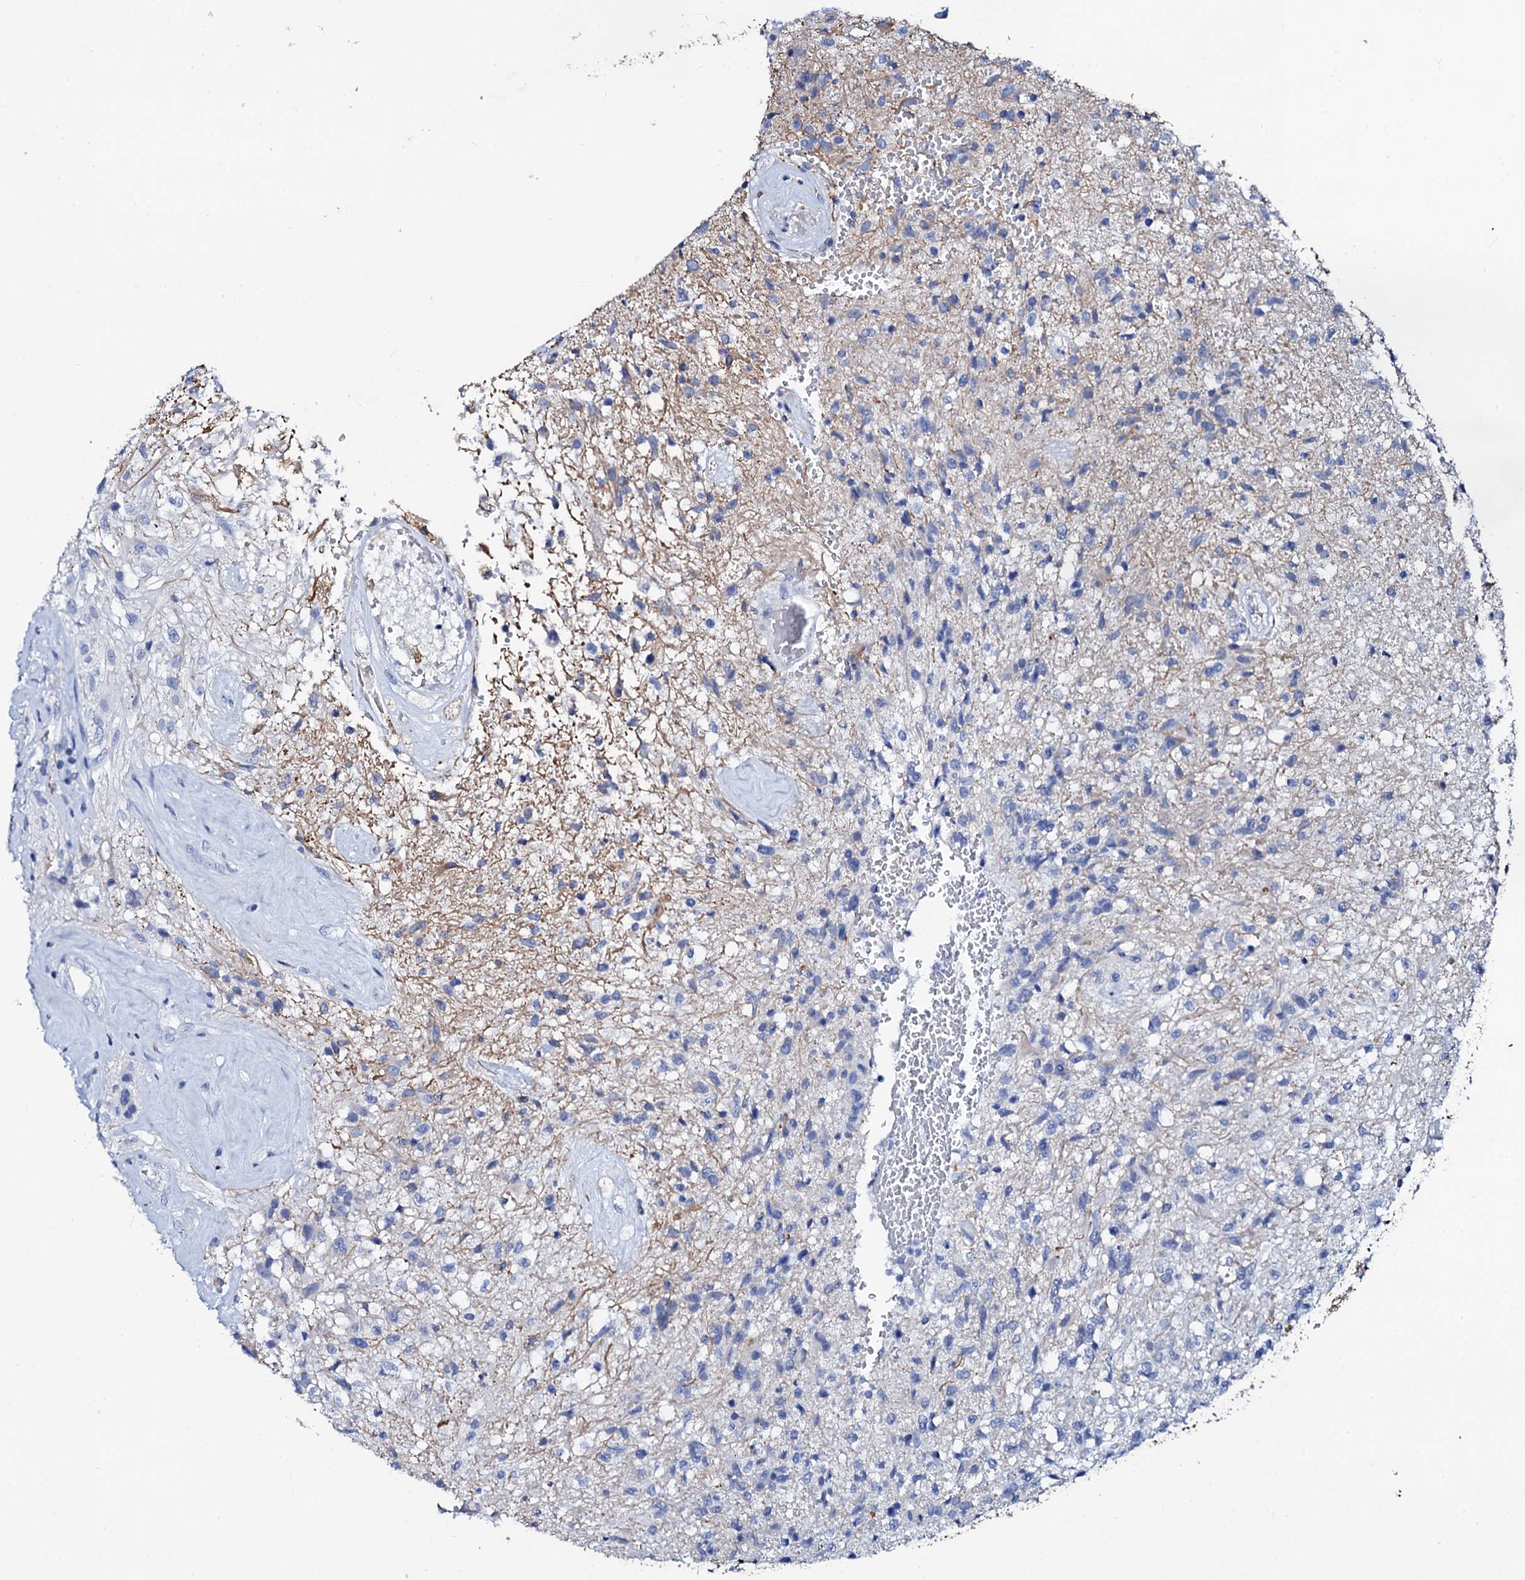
{"staining": {"intensity": "negative", "quantity": "none", "location": "none"}, "tissue": "glioma", "cell_type": "Tumor cells", "image_type": "cancer", "snomed": [{"axis": "morphology", "description": "Glioma, malignant, High grade"}, {"axis": "topography", "description": "Brain"}], "caption": "A high-resolution histopathology image shows IHC staining of glioma, which demonstrates no significant positivity in tumor cells.", "gene": "GLB1L3", "patient": {"sex": "male", "age": 56}}